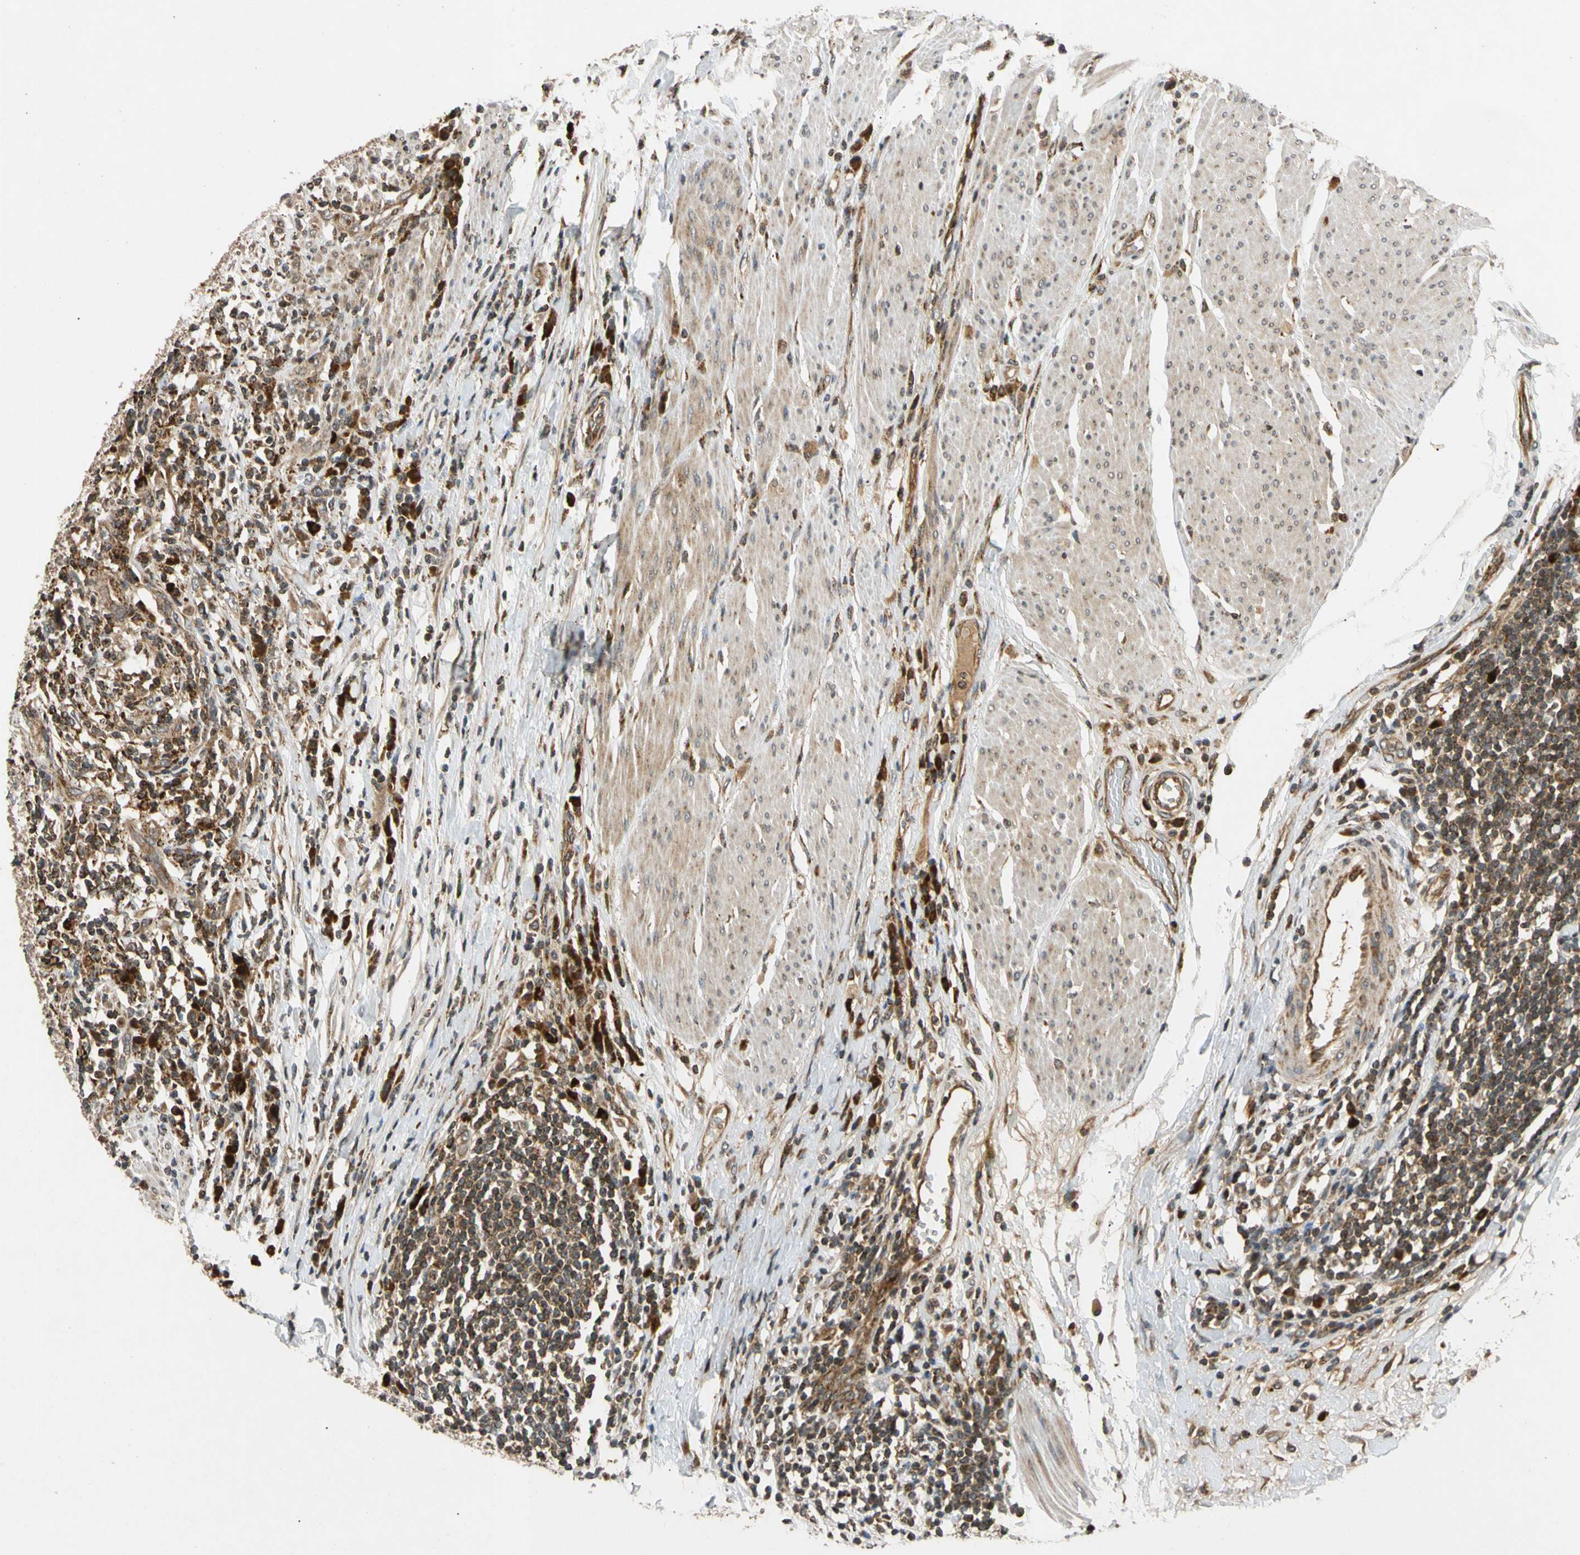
{"staining": {"intensity": "strong", "quantity": ">75%", "location": "cytoplasmic/membranous"}, "tissue": "urothelial cancer", "cell_type": "Tumor cells", "image_type": "cancer", "snomed": [{"axis": "morphology", "description": "Urothelial carcinoma, High grade"}, {"axis": "topography", "description": "Urinary bladder"}], "caption": "Urothelial carcinoma (high-grade) stained with a protein marker displays strong staining in tumor cells.", "gene": "MRPS22", "patient": {"sex": "male", "age": 61}}